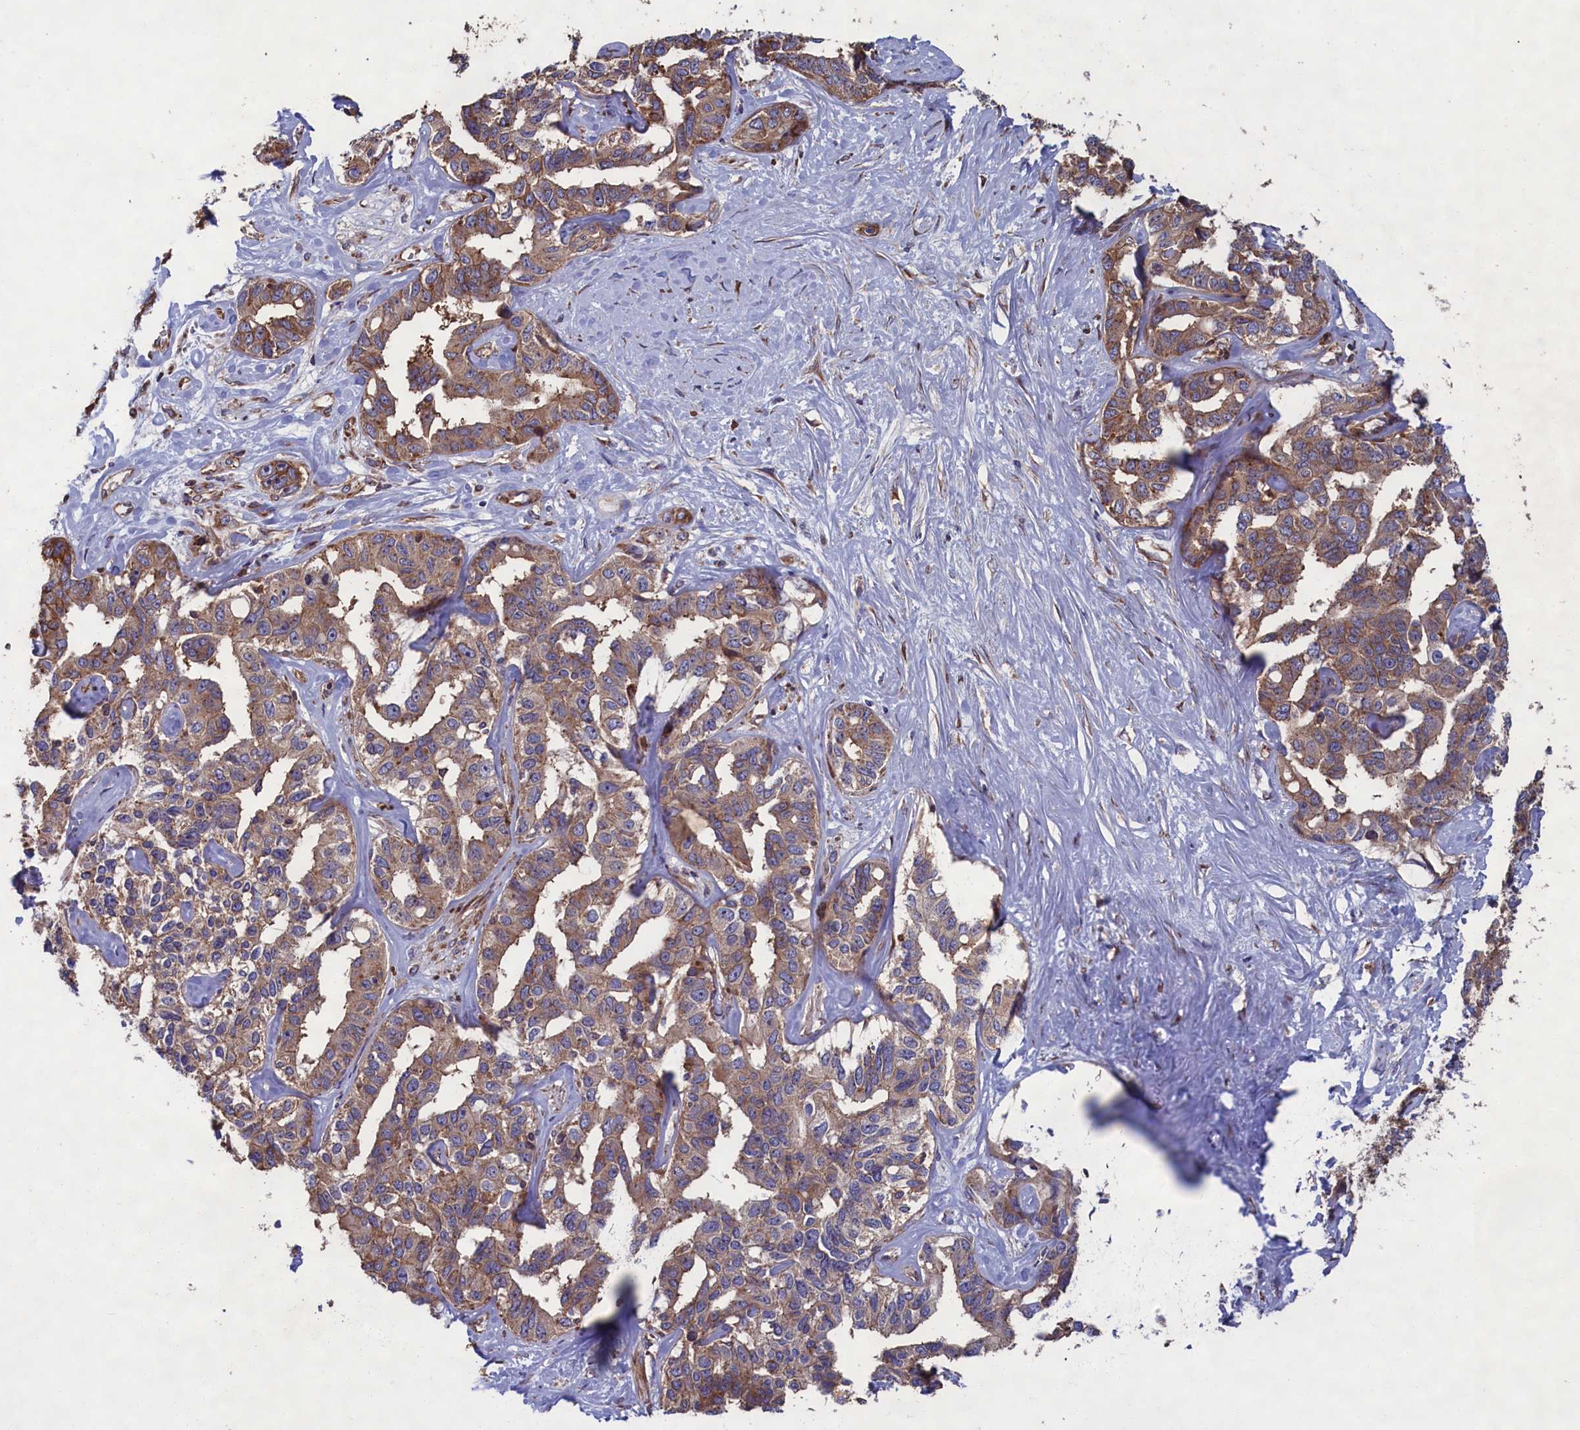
{"staining": {"intensity": "moderate", "quantity": ">75%", "location": "cytoplasmic/membranous"}, "tissue": "liver cancer", "cell_type": "Tumor cells", "image_type": "cancer", "snomed": [{"axis": "morphology", "description": "Cholangiocarcinoma"}, {"axis": "topography", "description": "Liver"}], "caption": "About >75% of tumor cells in liver cancer (cholangiocarcinoma) demonstrate moderate cytoplasmic/membranous protein positivity as visualized by brown immunohistochemical staining.", "gene": "CCDC124", "patient": {"sex": "male", "age": 59}}